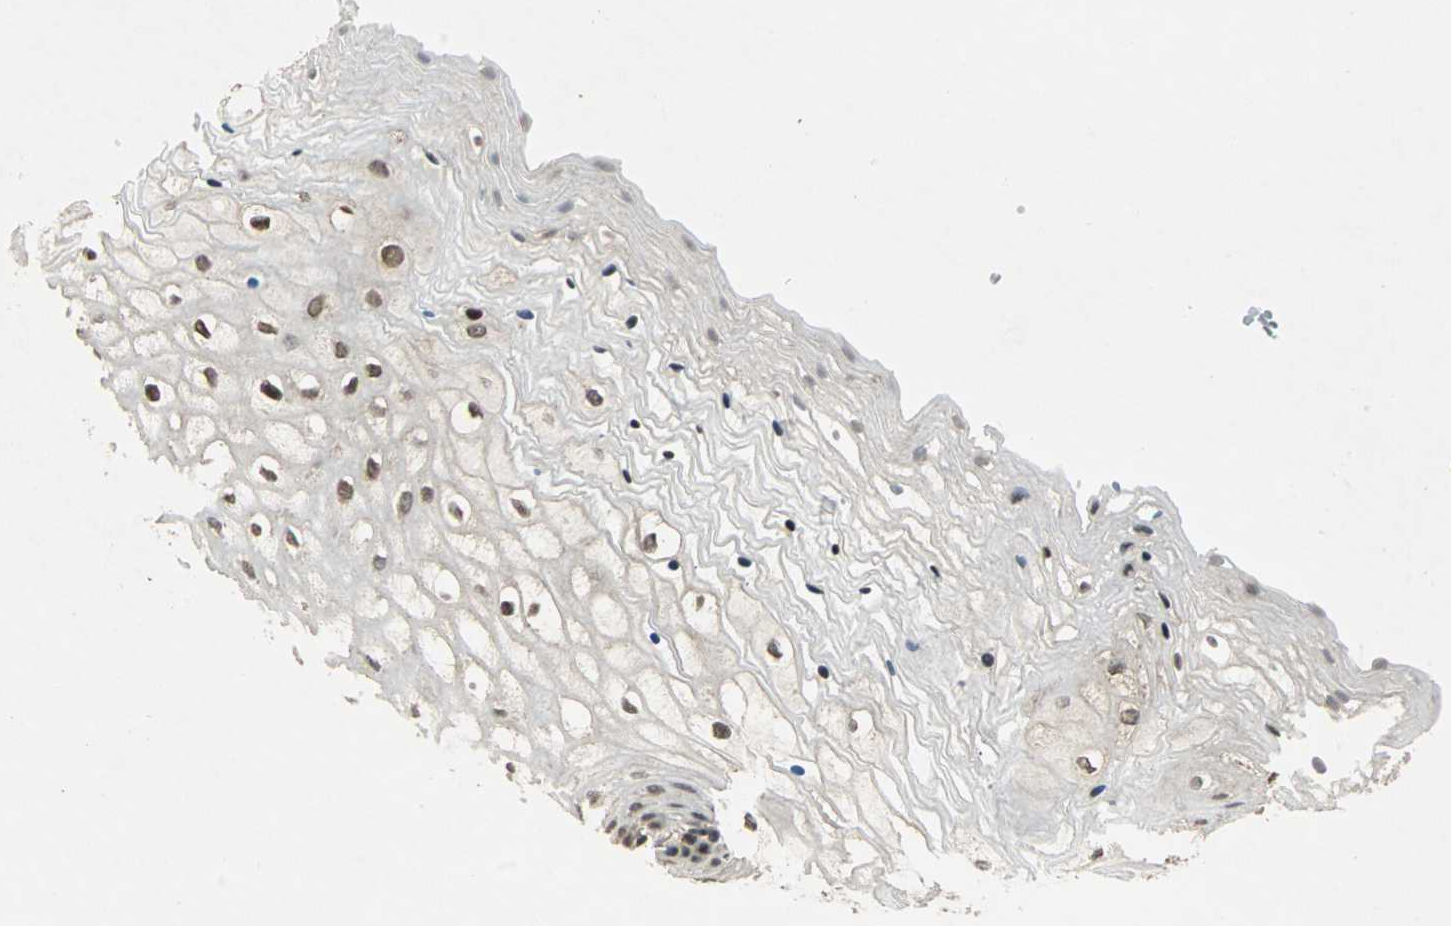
{"staining": {"intensity": "moderate", "quantity": "<25%", "location": "nuclear"}, "tissue": "vagina", "cell_type": "Squamous epithelial cells", "image_type": "normal", "snomed": [{"axis": "morphology", "description": "Normal tissue, NOS"}, {"axis": "topography", "description": "Vagina"}], "caption": "Vagina stained with IHC demonstrates moderate nuclear positivity in approximately <25% of squamous epithelial cells.", "gene": "ZNF701", "patient": {"sex": "female", "age": 34}}